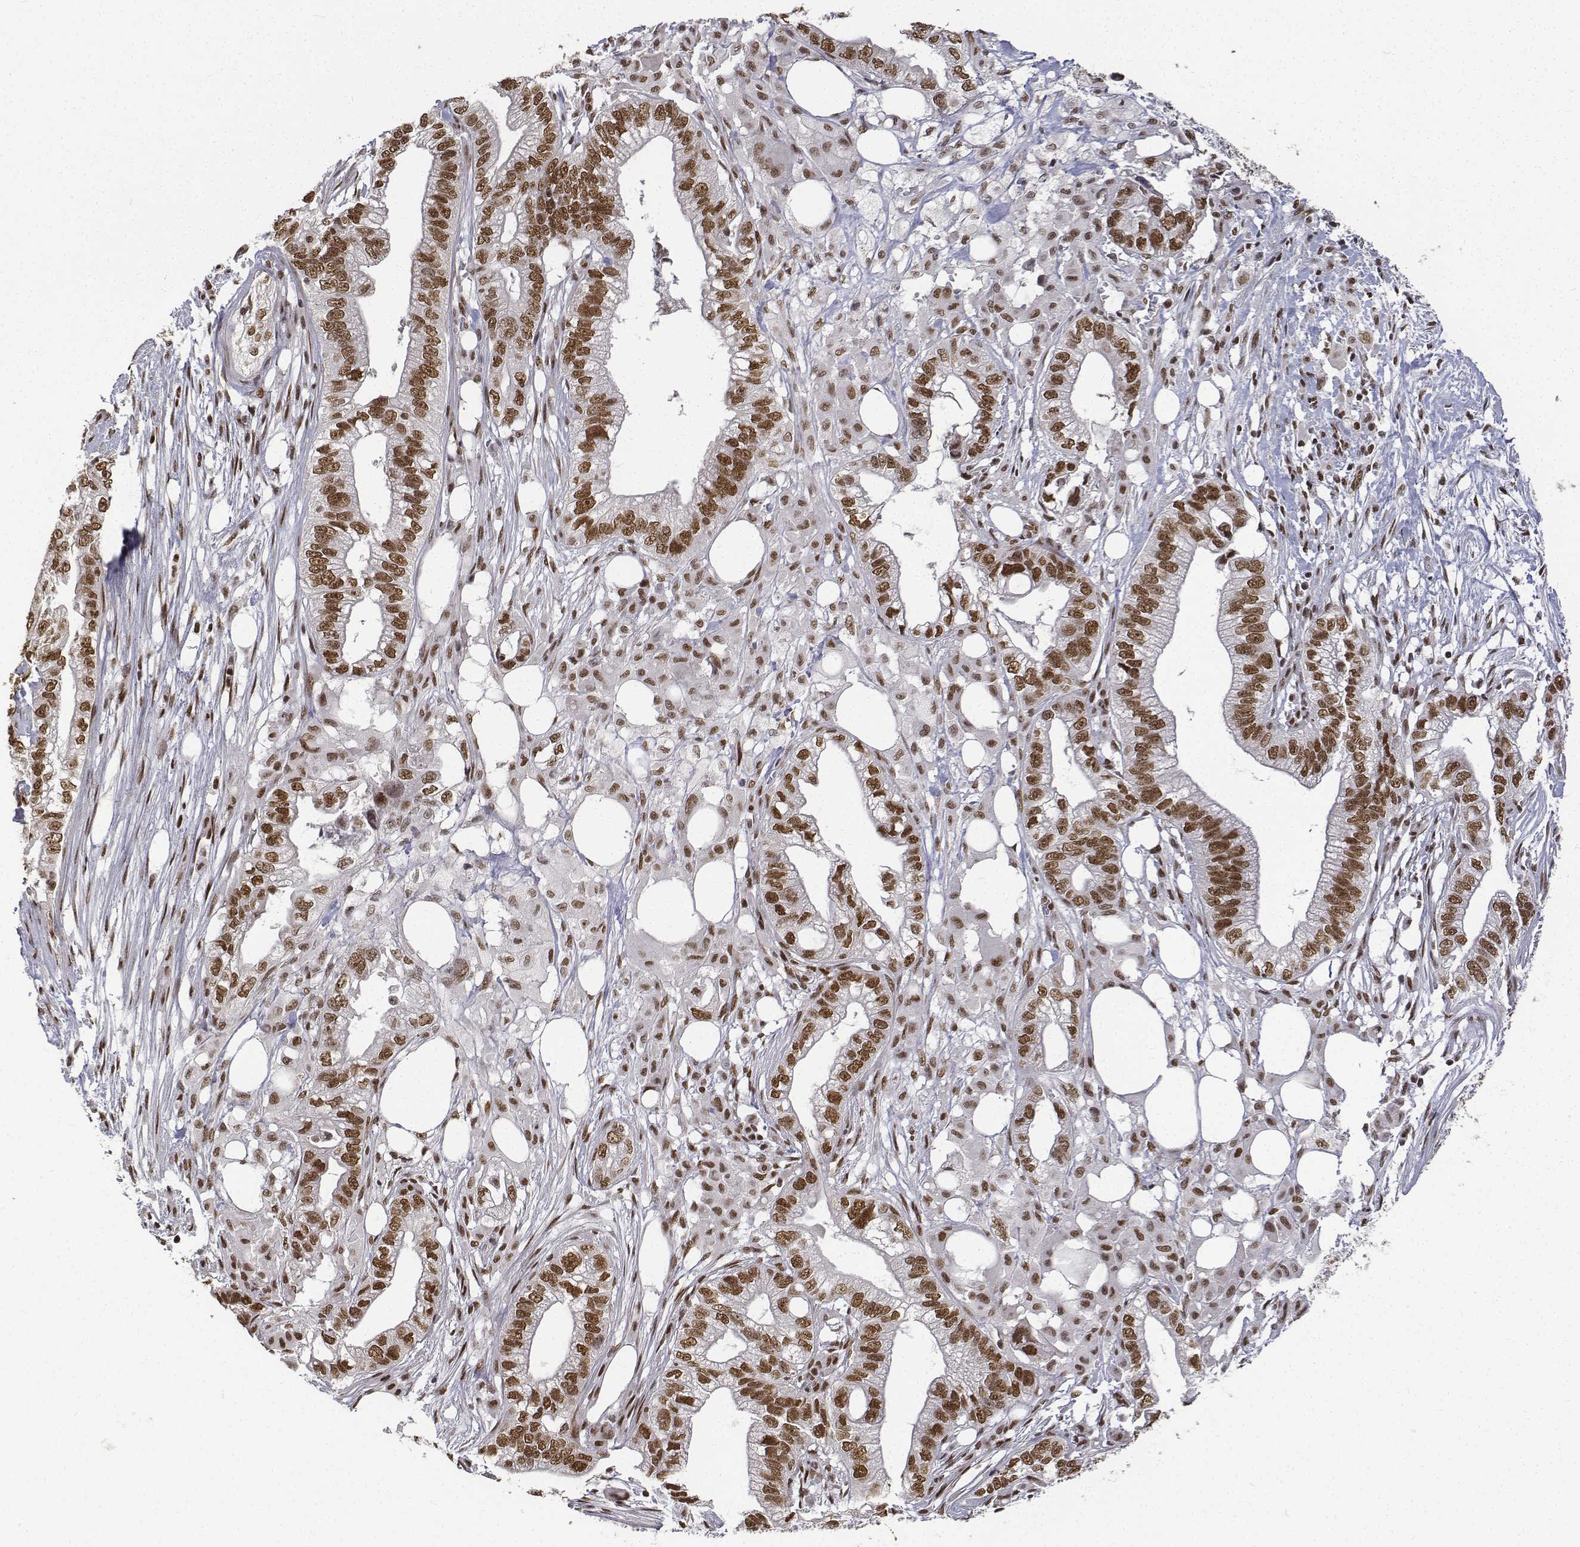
{"staining": {"intensity": "moderate", "quantity": ">75%", "location": "nuclear"}, "tissue": "pancreatic cancer", "cell_type": "Tumor cells", "image_type": "cancer", "snomed": [{"axis": "morphology", "description": "Adenocarcinoma, NOS"}, {"axis": "topography", "description": "Pancreas"}], "caption": "Pancreatic cancer (adenocarcinoma) stained with immunohistochemistry displays moderate nuclear positivity in about >75% of tumor cells.", "gene": "ATRX", "patient": {"sex": "male", "age": 70}}